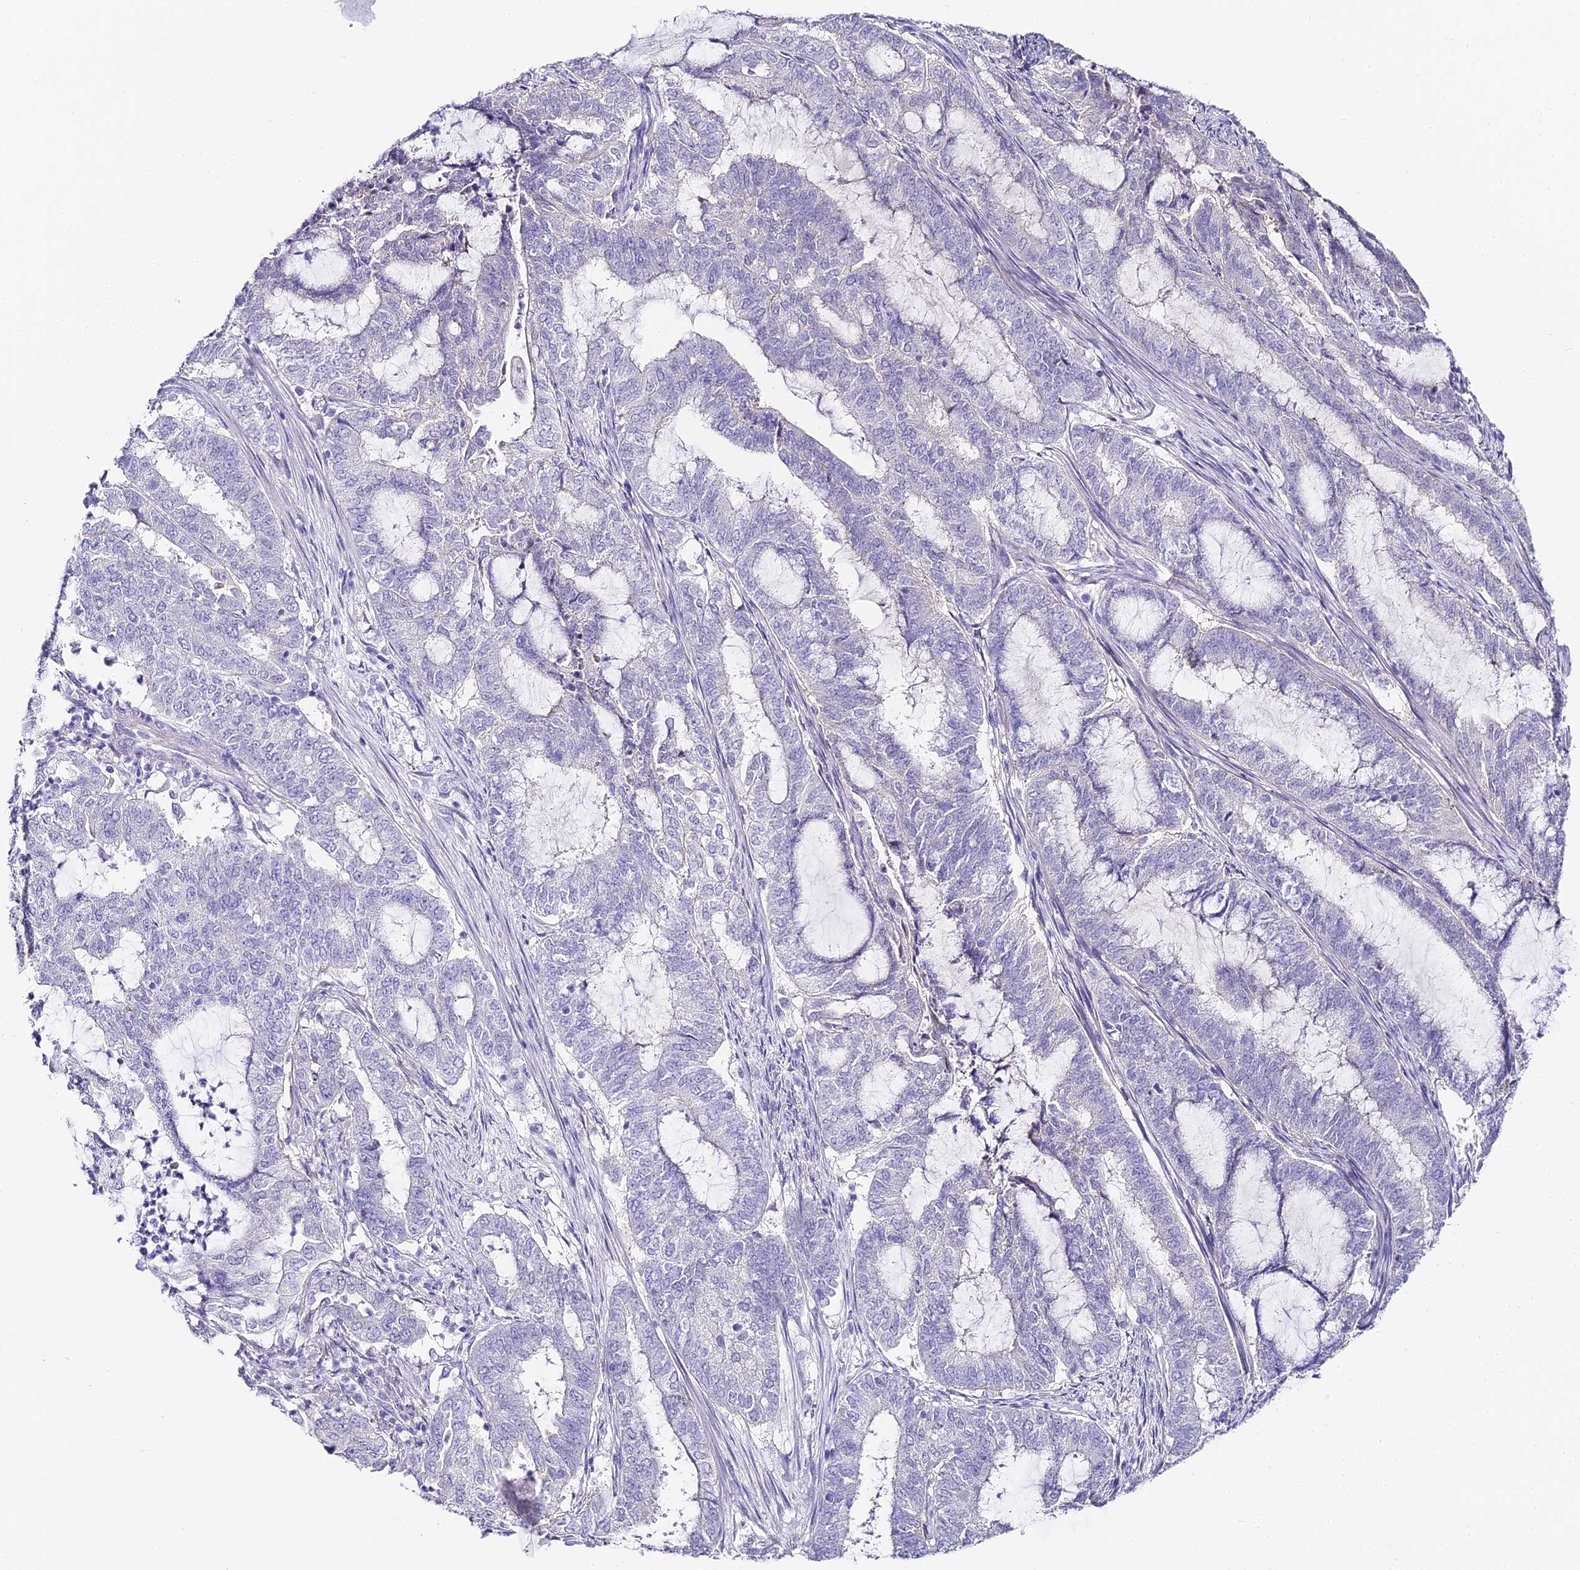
{"staining": {"intensity": "negative", "quantity": "none", "location": "none"}, "tissue": "endometrial cancer", "cell_type": "Tumor cells", "image_type": "cancer", "snomed": [{"axis": "morphology", "description": "Adenocarcinoma, NOS"}, {"axis": "topography", "description": "Endometrium"}], "caption": "Human endometrial cancer stained for a protein using immunohistochemistry reveals no expression in tumor cells.", "gene": "ABHD14A-ACY1", "patient": {"sex": "female", "age": 51}}